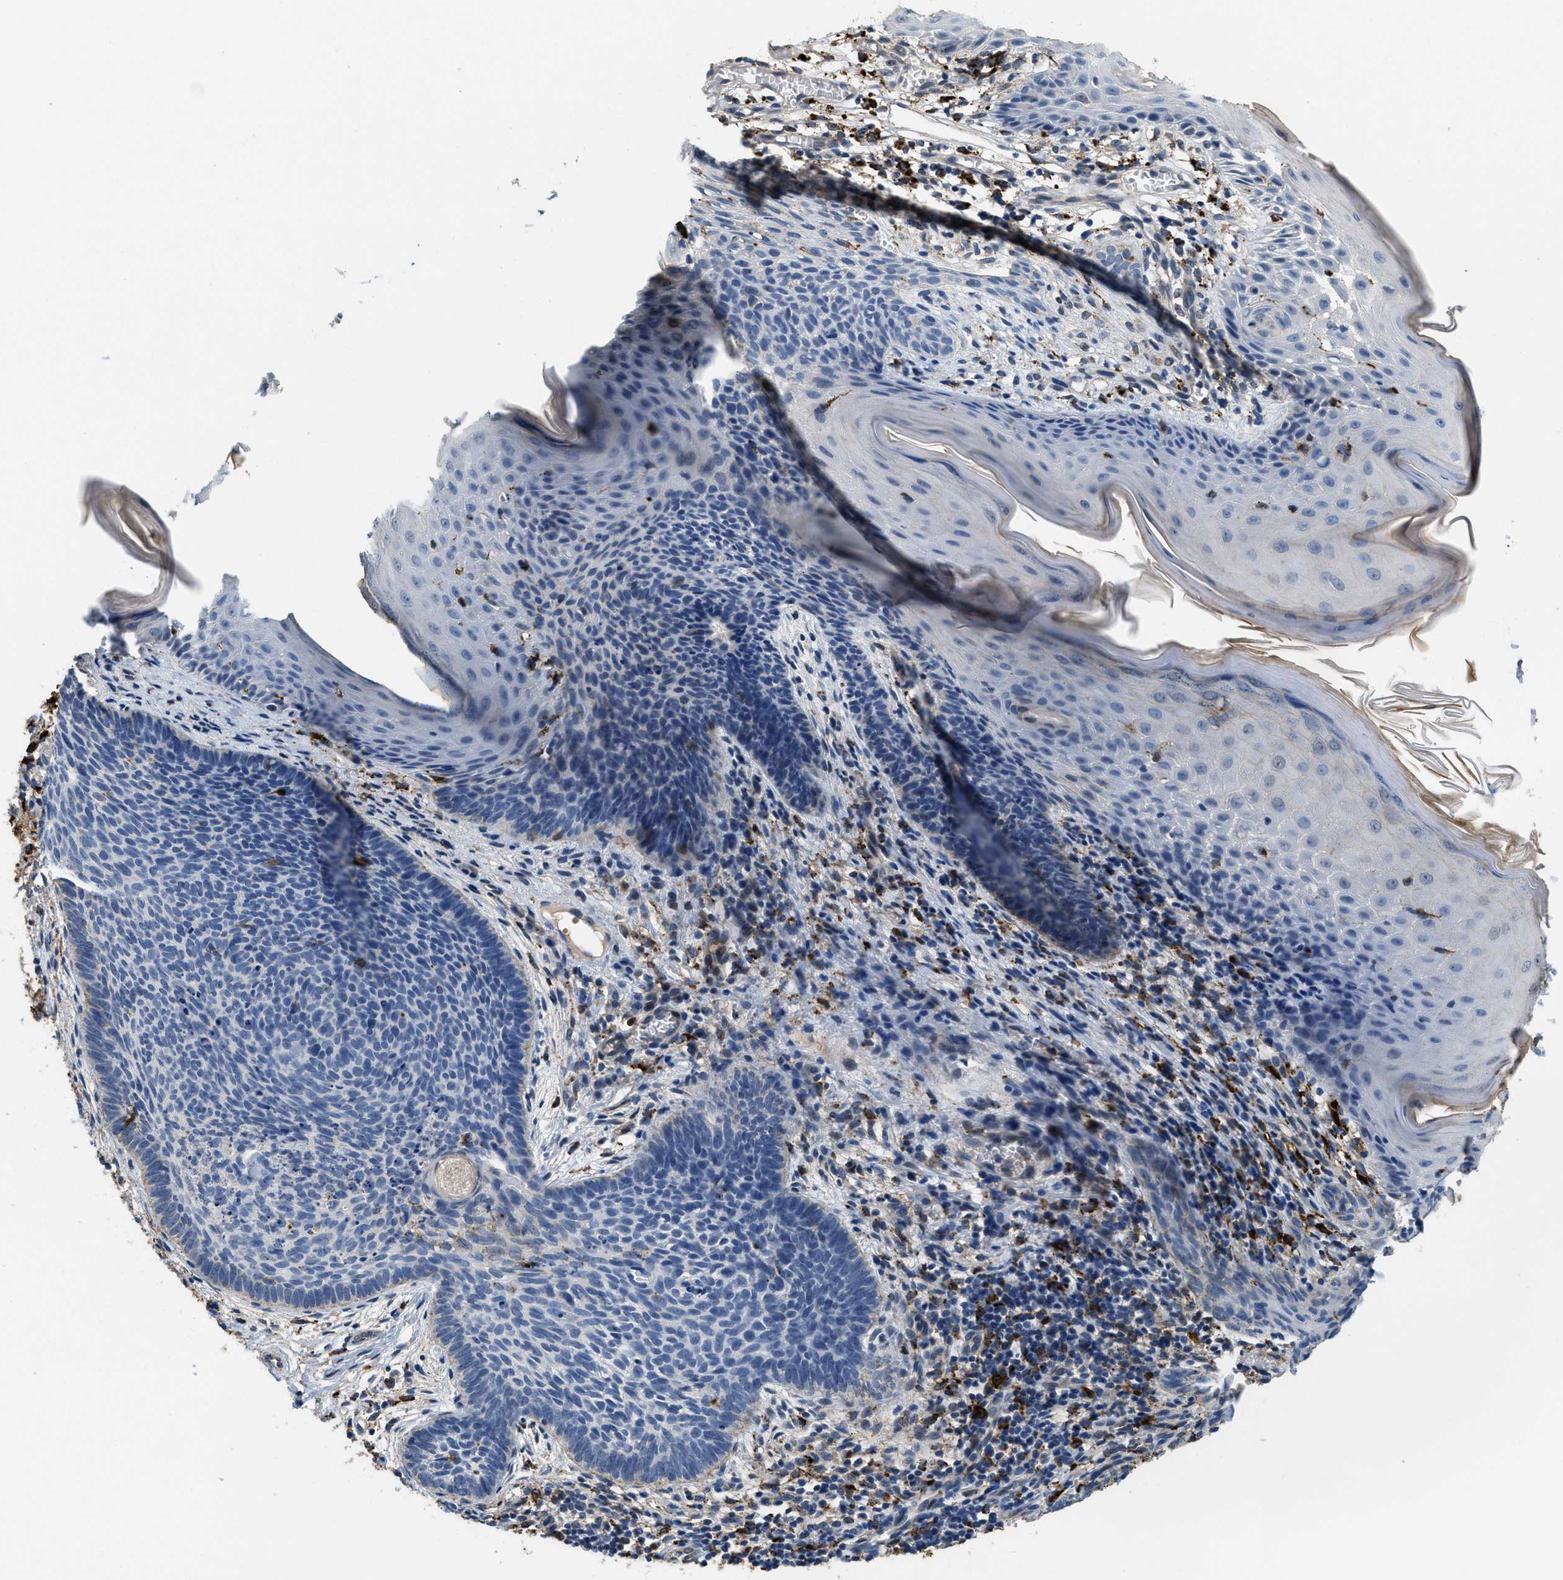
{"staining": {"intensity": "negative", "quantity": "none", "location": "none"}, "tissue": "skin cancer", "cell_type": "Tumor cells", "image_type": "cancer", "snomed": [{"axis": "morphology", "description": "Basal cell carcinoma"}, {"axis": "topography", "description": "Skin"}], "caption": "High power microscopy image of an IHC micrograph of skin basal cell carcinoma, revealing no significant staining in tumor cells.", "gene": "BMPR2", "patient": {"sex": "male", "age": 60}}